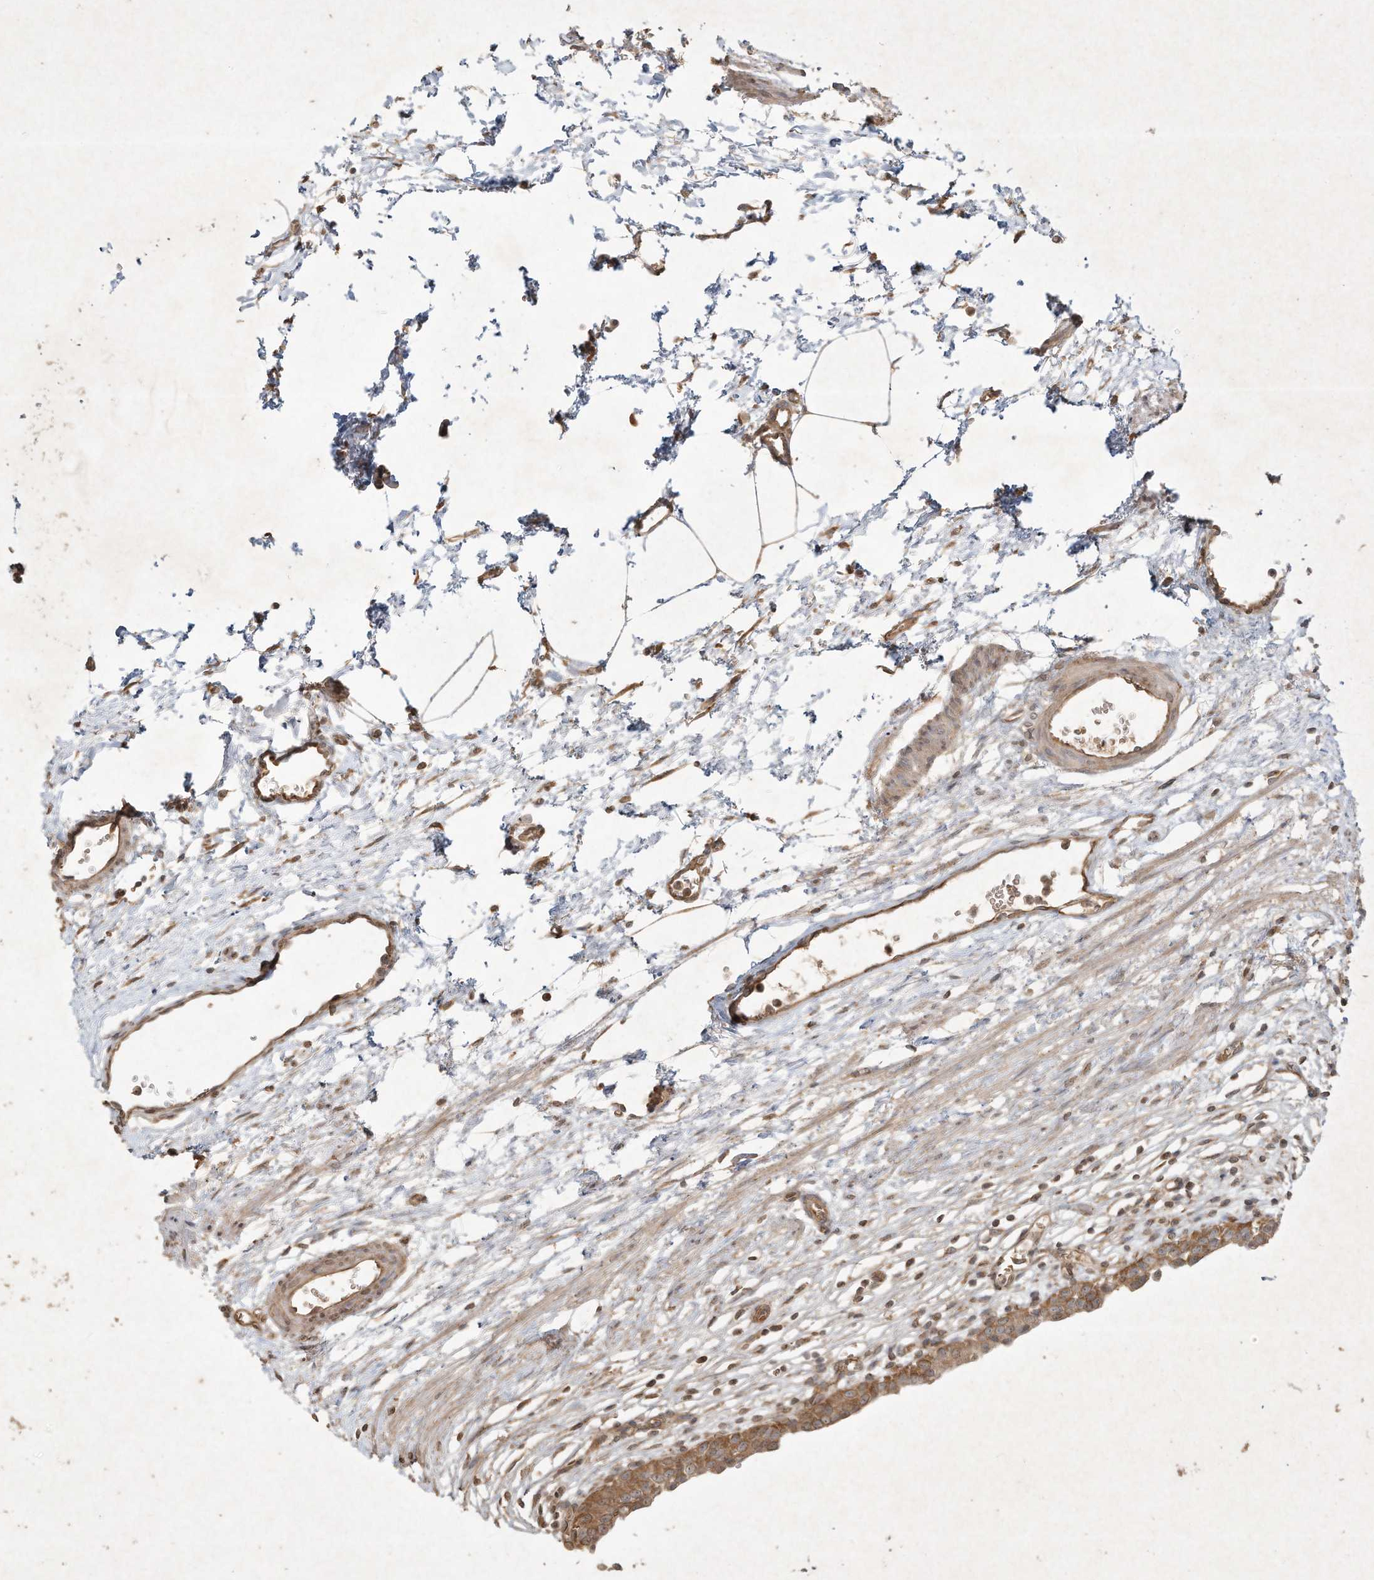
{"staining": {"intensity": "moderate", "quantity": ">75%", "location": "cytoplasmic/membranous"}, "tissue": "urinary bladder", "cell_type": "Urothelial cells", "image_type": "normal", "snomed": [{"axis": "morphology", "description": "Normal tissue, NOS"}, {"axis": "morphology", "description": "Urothelial carcinoma, High grade"}, {"axis": "topography", "description": "Urinary bladder"}], "caption": "The photomicrograph displays staining of unremarkable urinary bladder, revealing moderate cytoplasmic/membranous protein expression (brown color) within urothelial cells. (DAB IHC, brown staining for protein, blue staining for nuclei).", "gene": "DYNC1I2", "patient": {"sex": "female", "age": 60}}